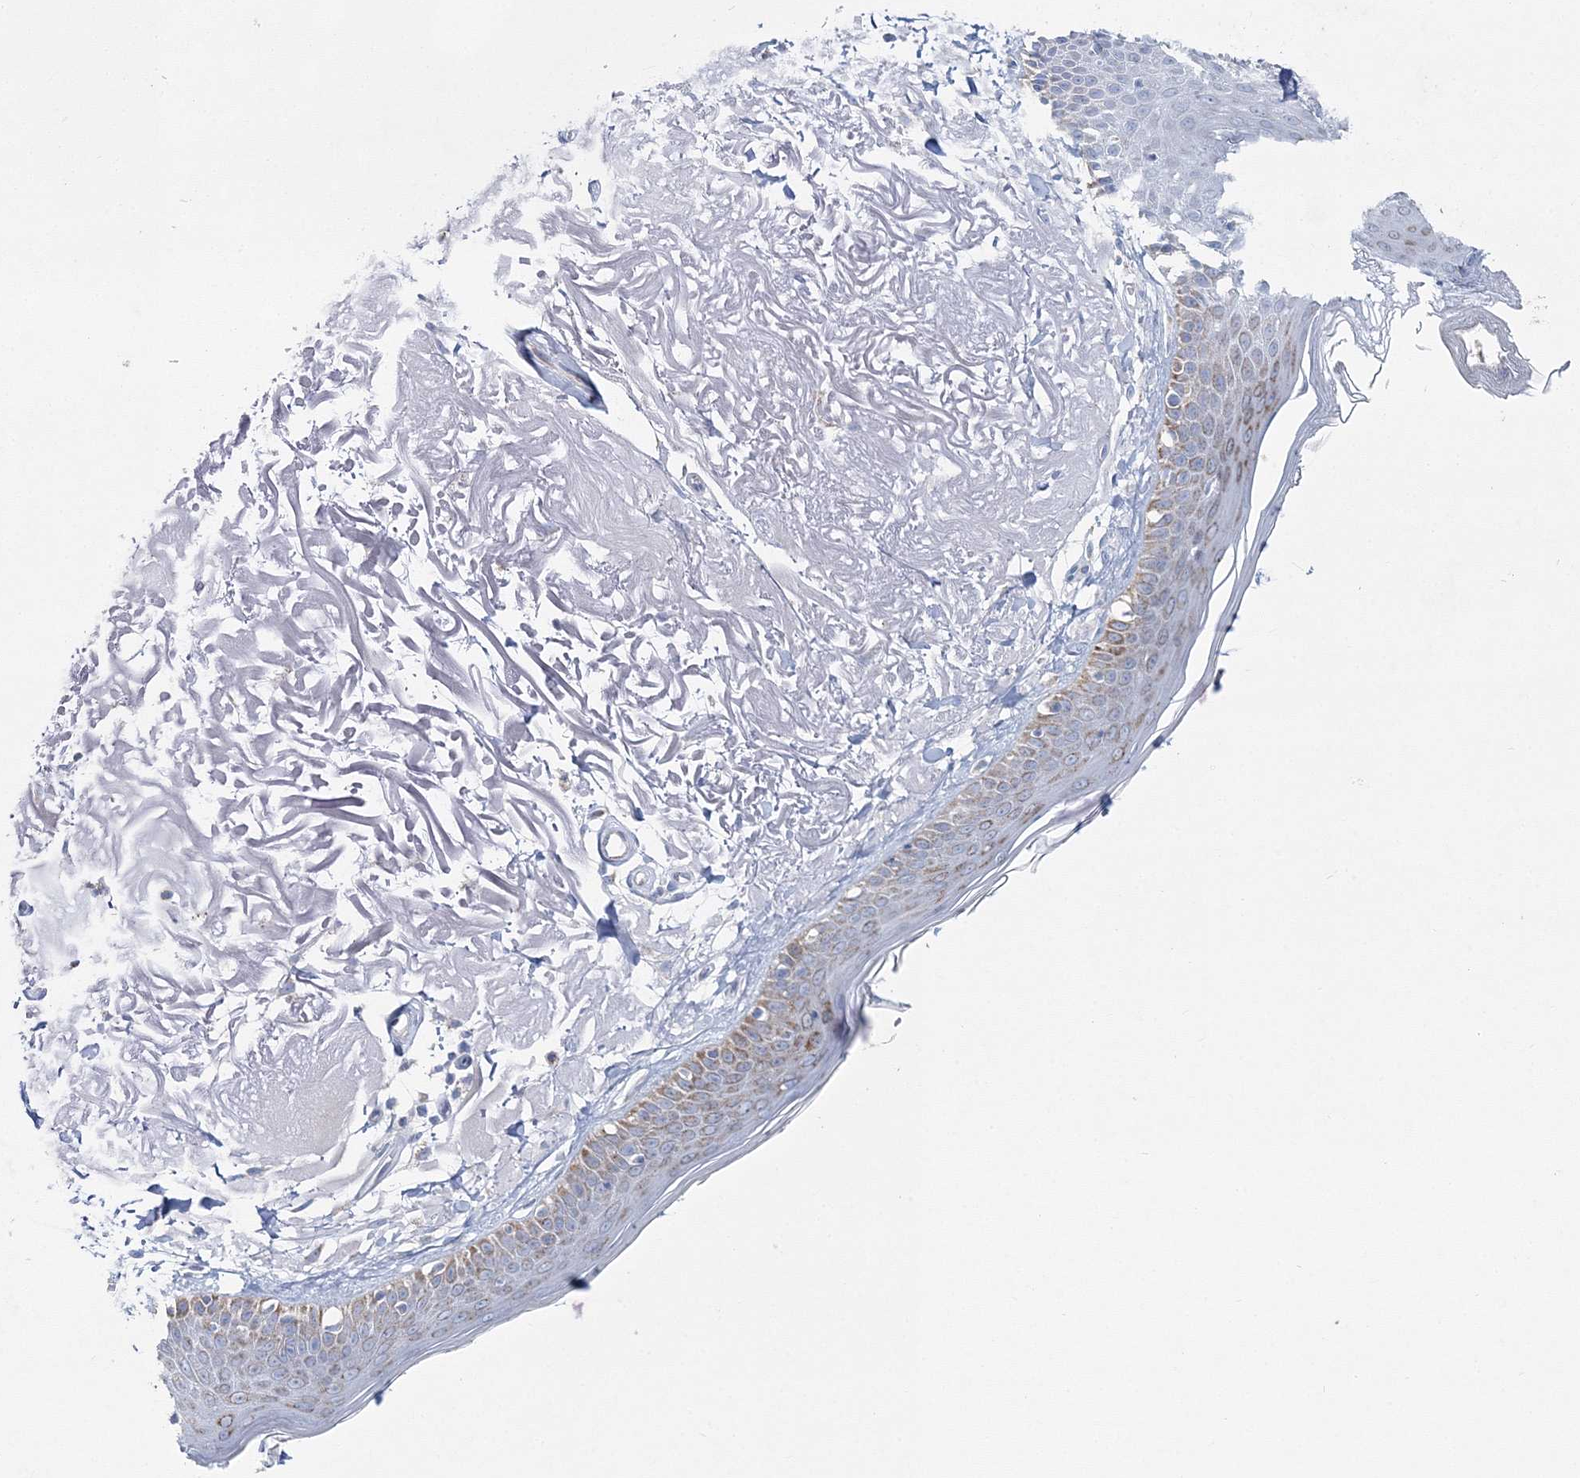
{"staining": {"intensity": "negative", "quantity": "none", "location": "none"}, "tissue": "skin", "cell_type": "Fibroblasts", "image_type": "normal", "snomed": [{"axis": "morphology", "description": "Normal tissue, NOS"}, {"axis": "topography", "description": "Skin"}, {"axis": "topography", "description": "Skeletal muscle"}], "caption": "Immunohistochemistry of normal human skin displays no positivity in fibroblasts.", "gene": "HIBCH", "patient": {"sex": "male", "age": 83}}